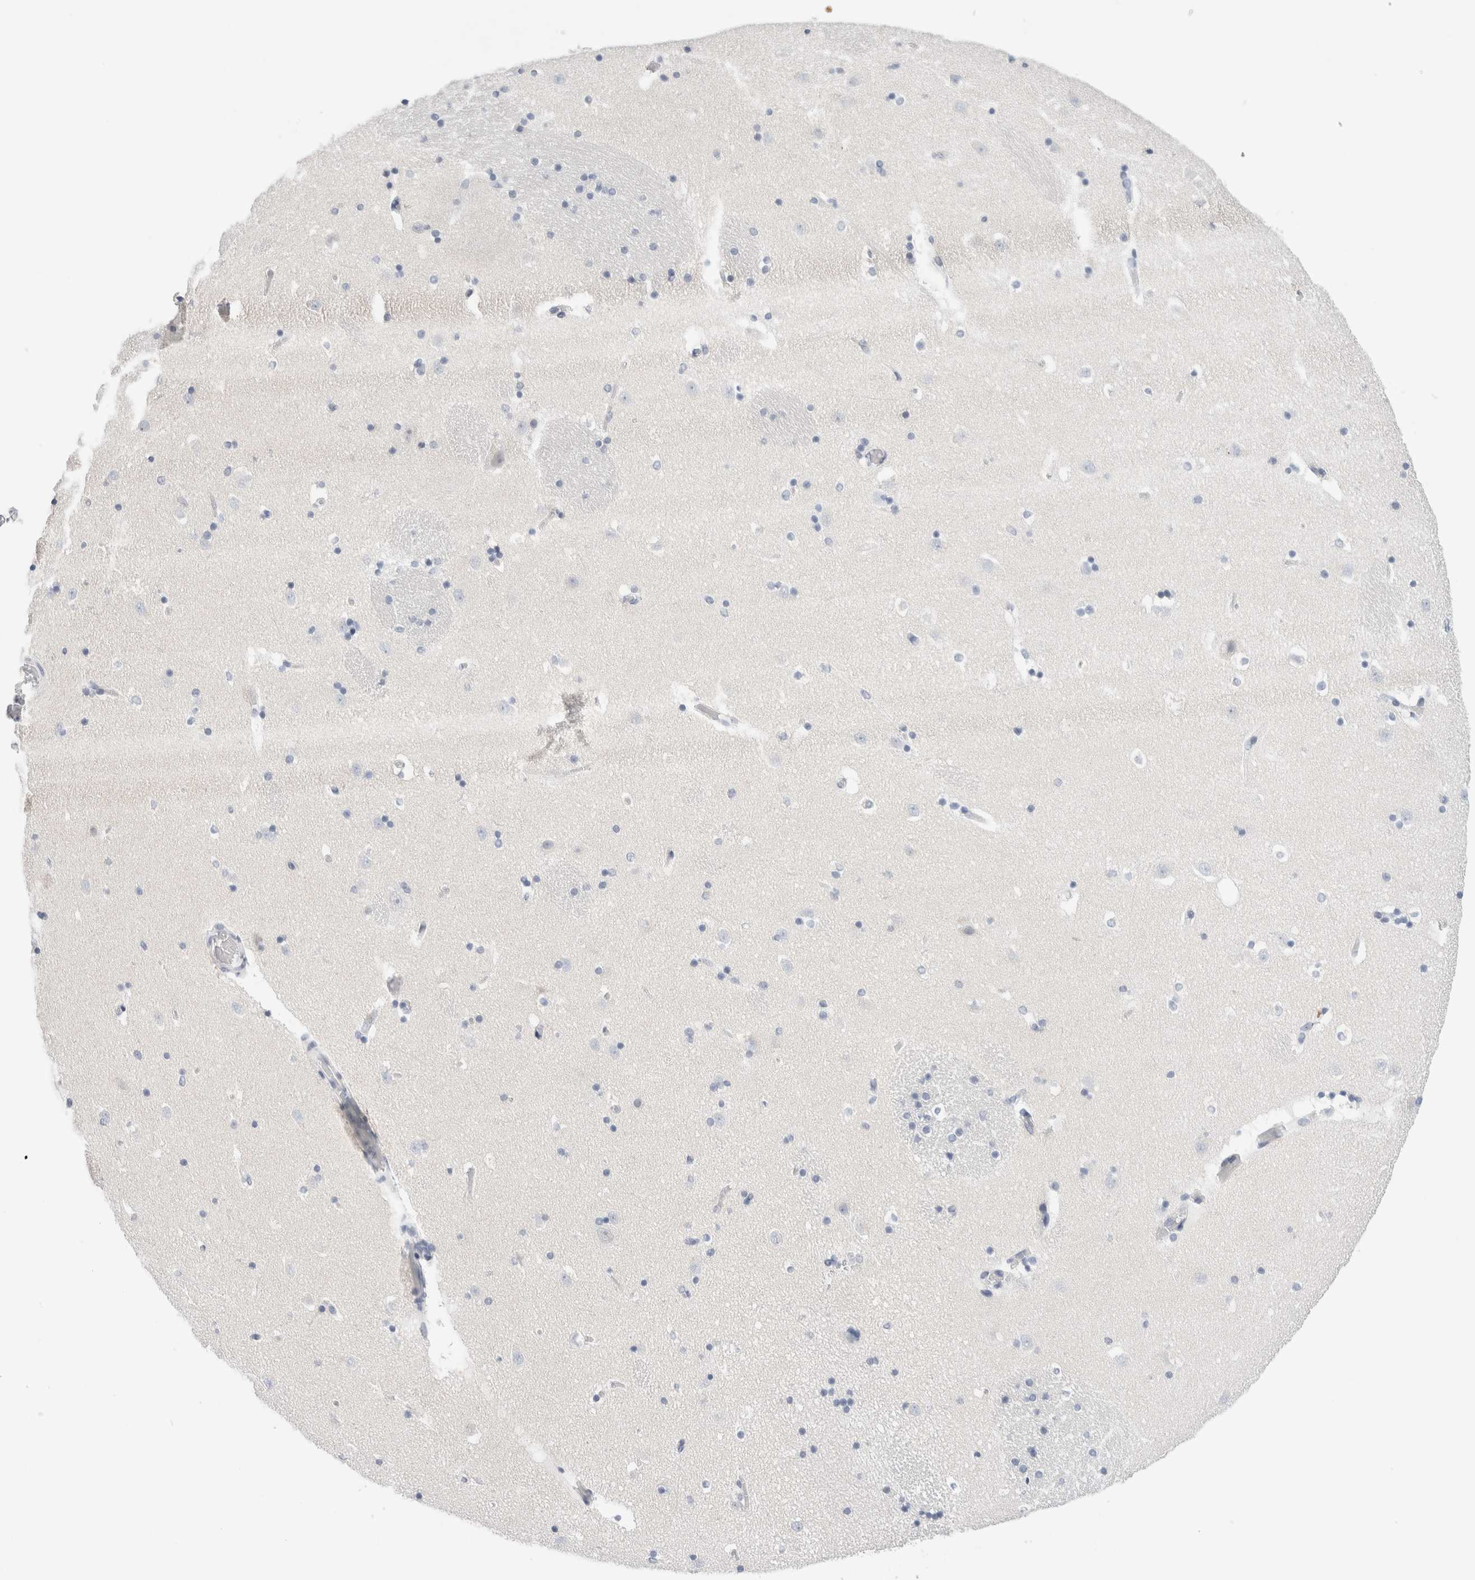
{"staining": {"intensity": "negative", "quantity": "none", "location": "none"}, "tissue": "caudate", "cell_type": "Glial cells", "image_type": "normal", "snomed": [{"axis": "morphology", "description": "Normal tissue, NOS"}, {"axis": "topography", "description": "Lateral ventricle wall"}], "caption": "Photomicrograph shows no protein staining in glial cells of normal caudate. Nuclei are stained in blue.", "gene": "SLC22A12", "patient": {"sex": "male", "age": 45}}